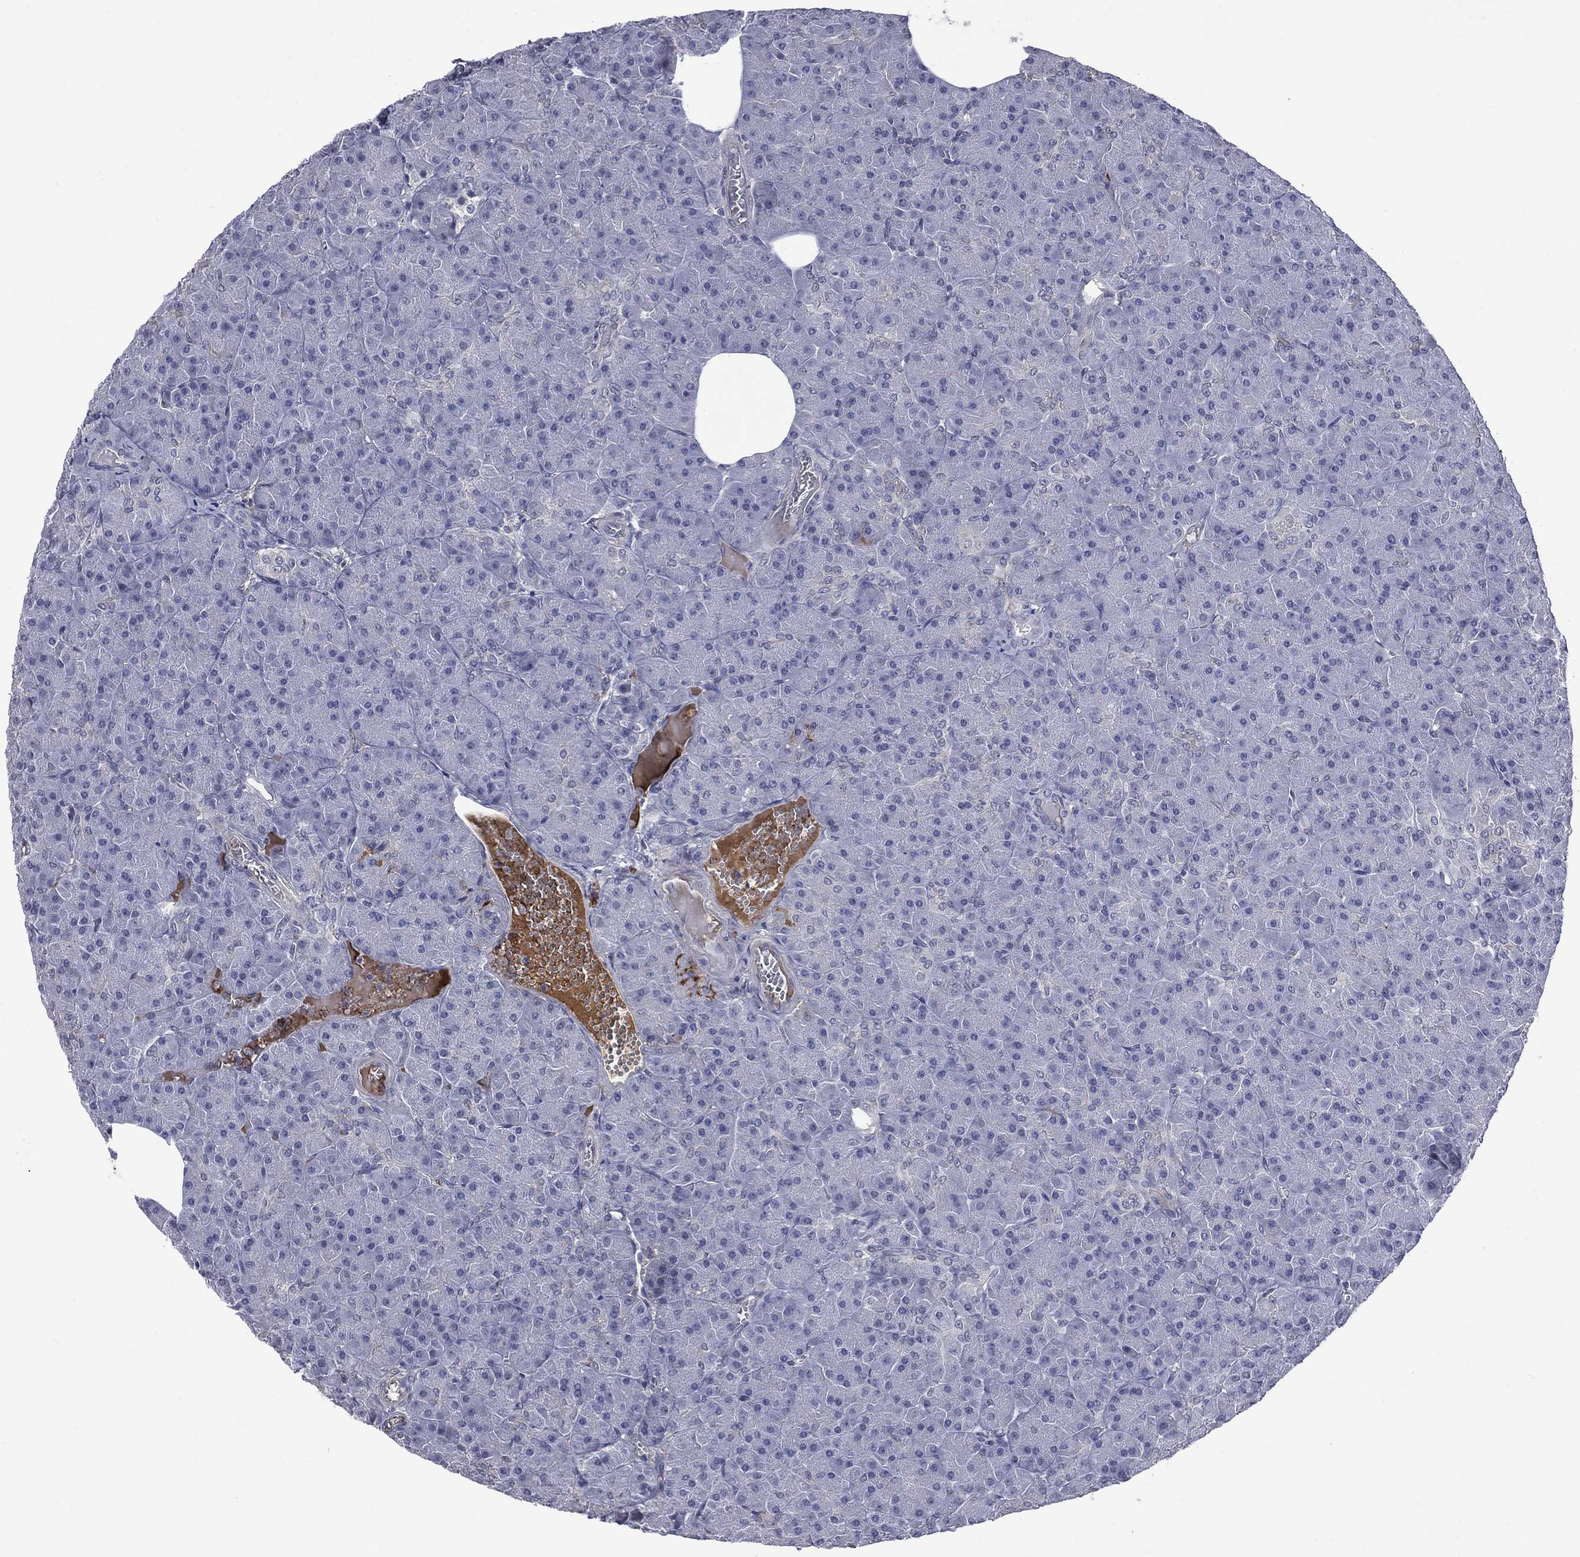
{"staining": {"intensity": "negative", "quantity": "none", "location": "none"}, "tissue": "pancreas", "cell_type": "Exocrine glandular cells", "image_type": "normal", "snomed": [{"axis": "morphology", "description": "Normal tissue, NOS"}, {"axis": "topography", "description": "Pancreas"}], "caption": "Human pancreas stained for a protein using IHC demonstrates no expression in exocrine glandular cells.", "gene": "FGG", "patient": {"sex": "male", "age": 61}}